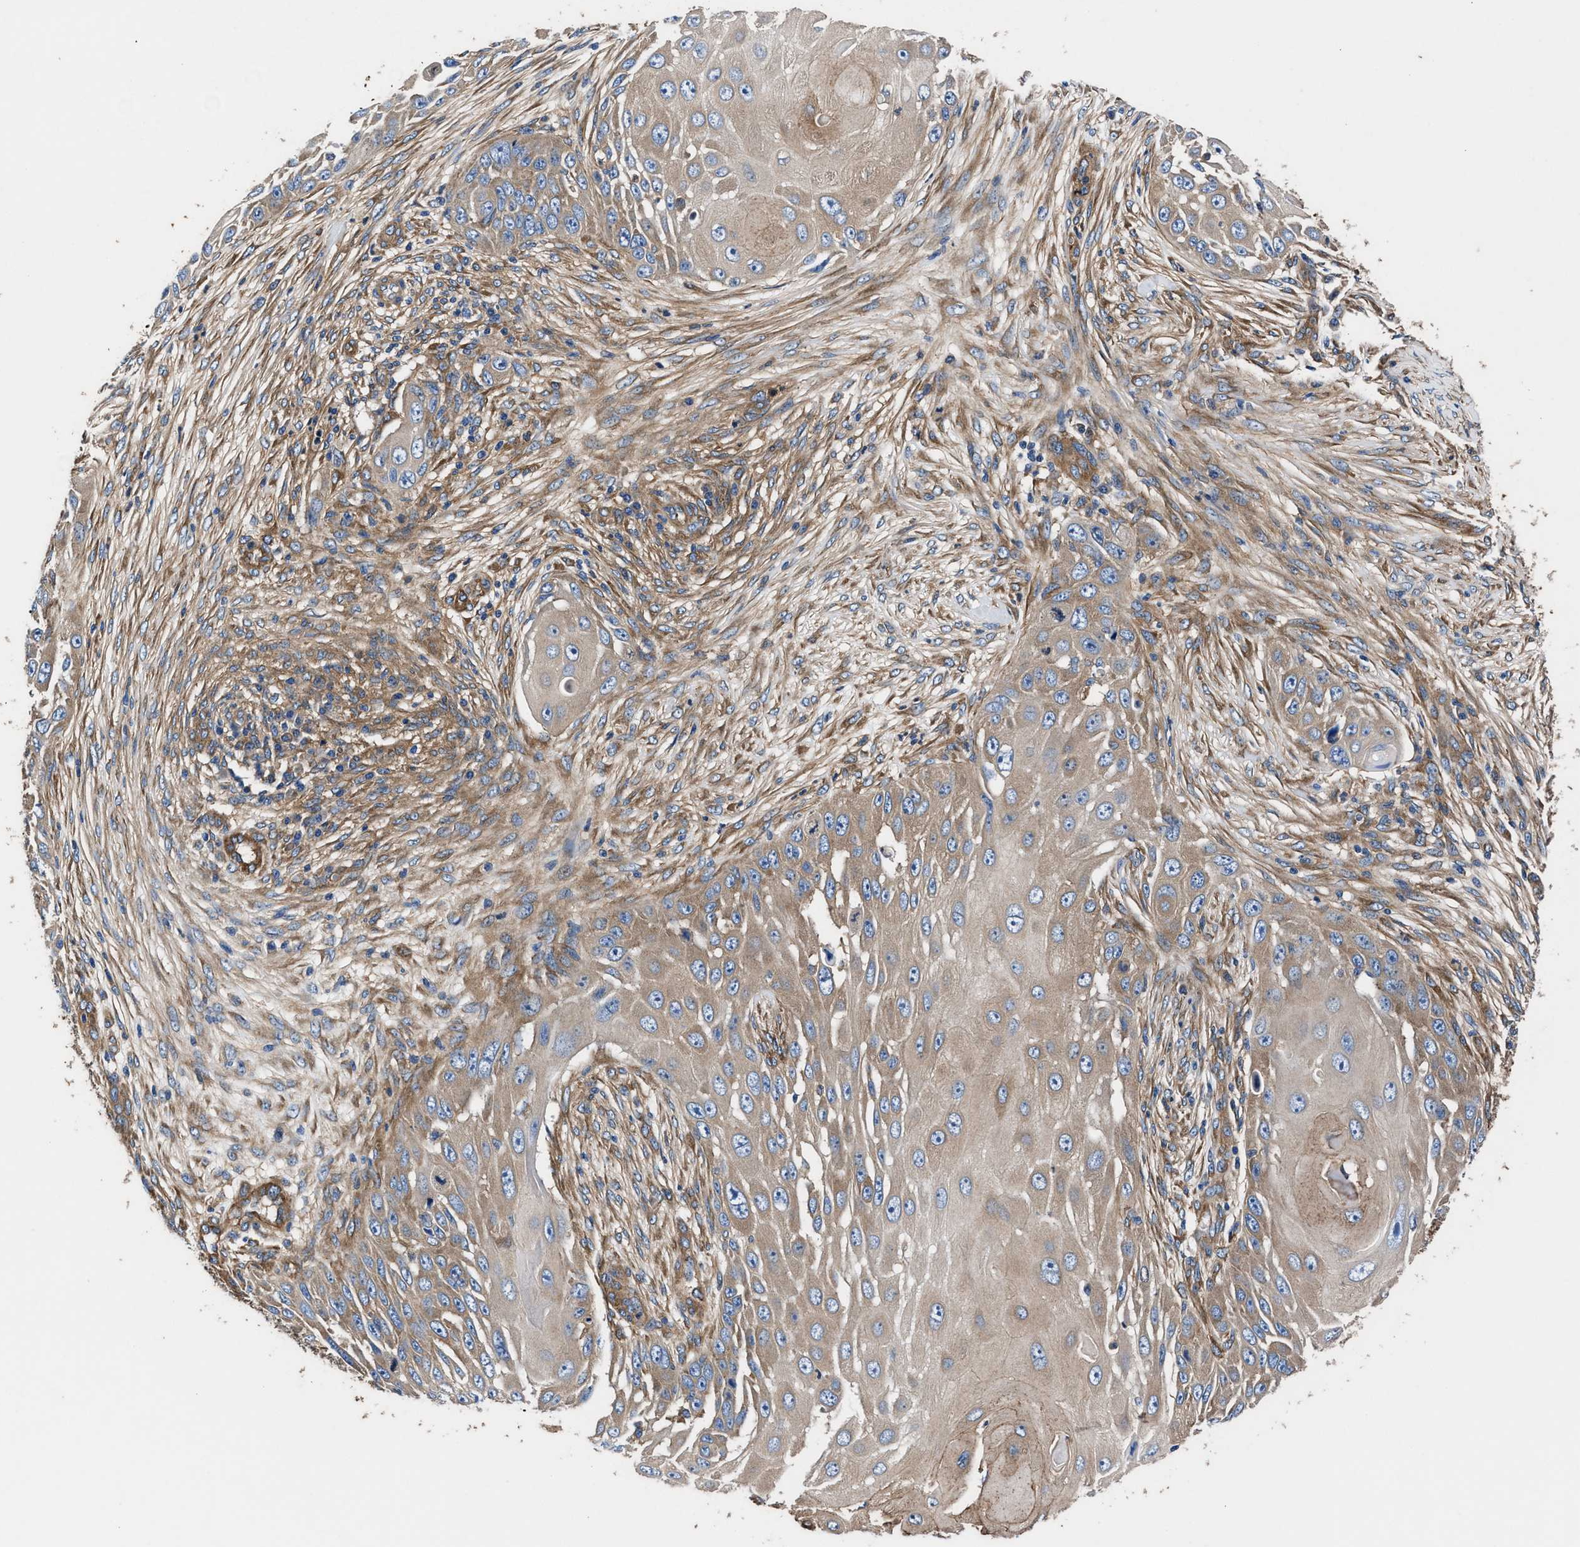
{"staining": {"intensity": "moderate", "quantity": ">75%", "location": "cytoplasmic/membranous"}, "tissue": "skin cancer", "cell_type": "Tumor cells", "image_type": "cancer", "snomed": [{"axis": "morphology", "description": "Squamous cell carcinoma, NOS"}, {"axis": "topography", "description": "Skin"}], "caption": "A brown stain shows moderate cytoplasmic/membranous staining of a protein in squamous cell carcinoma (skin) tumor cells.", "gene": "SH3GL1", "patient": {"sex": "female", "age": 44}}